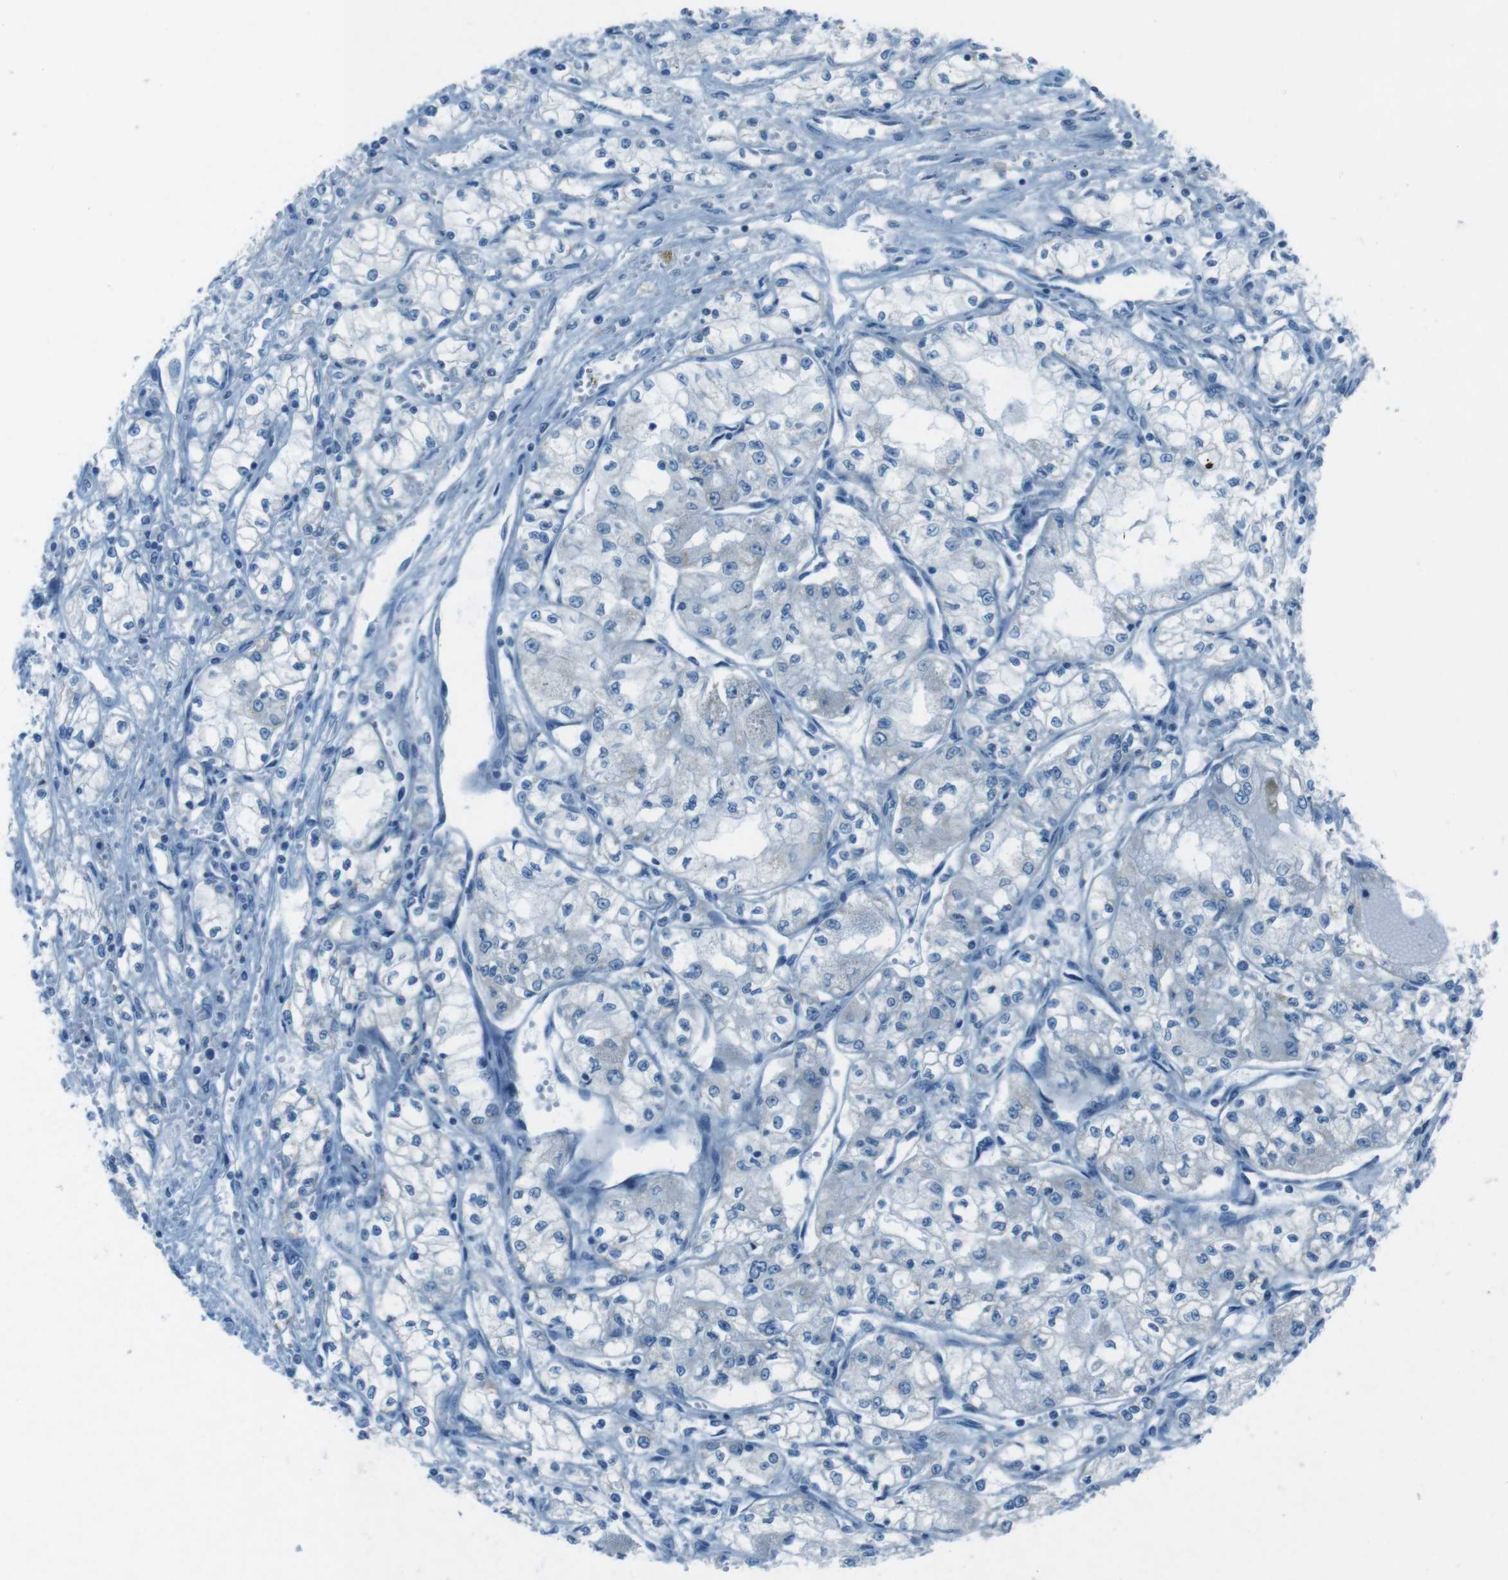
{"staining": {"intensity": "negative", "quantity": "none", "location": "none"}, "tissue": "renal cancer", "cell_type": "Tumor cells", "image_type": "cancer", "snomed": [{"axis": "morphology", "description": "Normal tissue, NOS"}, {"axis": "morphology", "description": "Adenocarcinoma, NOS"}, {"axis": "topography", "description": "Kidney"}], "caption": "Tumor cells are negative for brown protein staining in adenocarcinoma (renal). The staining is performed using DAB (3,3'-diaminobenzidine) brown chromogen with nuclei counter-stained in using hematoxylin.", "gene": "DNAJA3", "patient": {"sex": "male", "age": 59}}